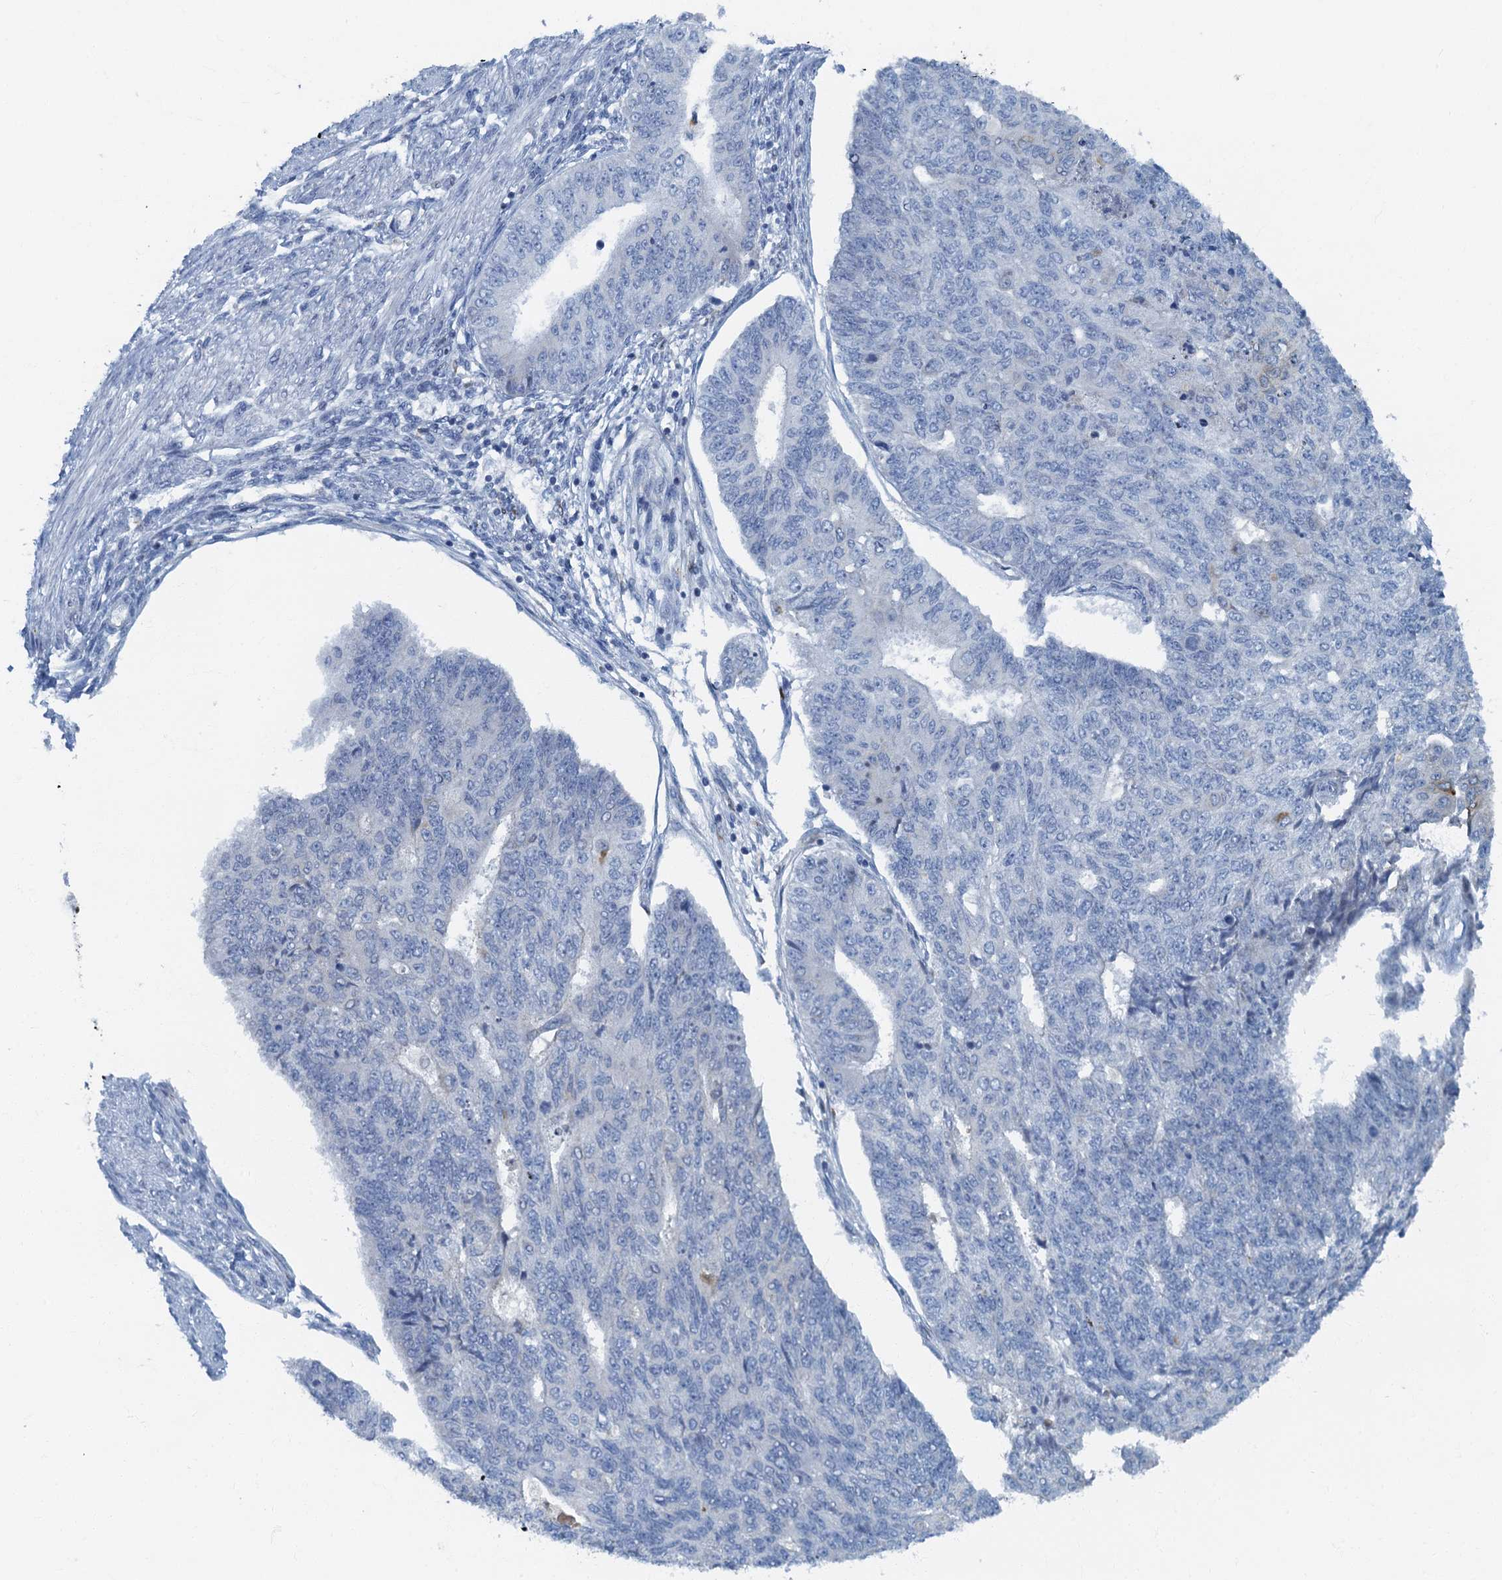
{"staining": {"intensity": "moderate", "quantity": "<25%", "location": "cytoplasmic/membranous"}, "tissue": "endometrial cancer", "cell_type": "Tumor cells", "image_type": "cancer", "snomed": [{"axis": "morphology", "description": "Adenocarcinoma, NOS"}, {"axis": "topography", "description": "Endometrium"}], "caption": "Immunohistochemistry (IHC) photomicrograph of endometrial adenocarcinoma stained for a protein (brown), which displays low levels of moderate cytoplasmic/membranous expression in about <25% of tumor cells.", "gene": "LYPD3", "patient": {"sex": "female", "age": 32}}